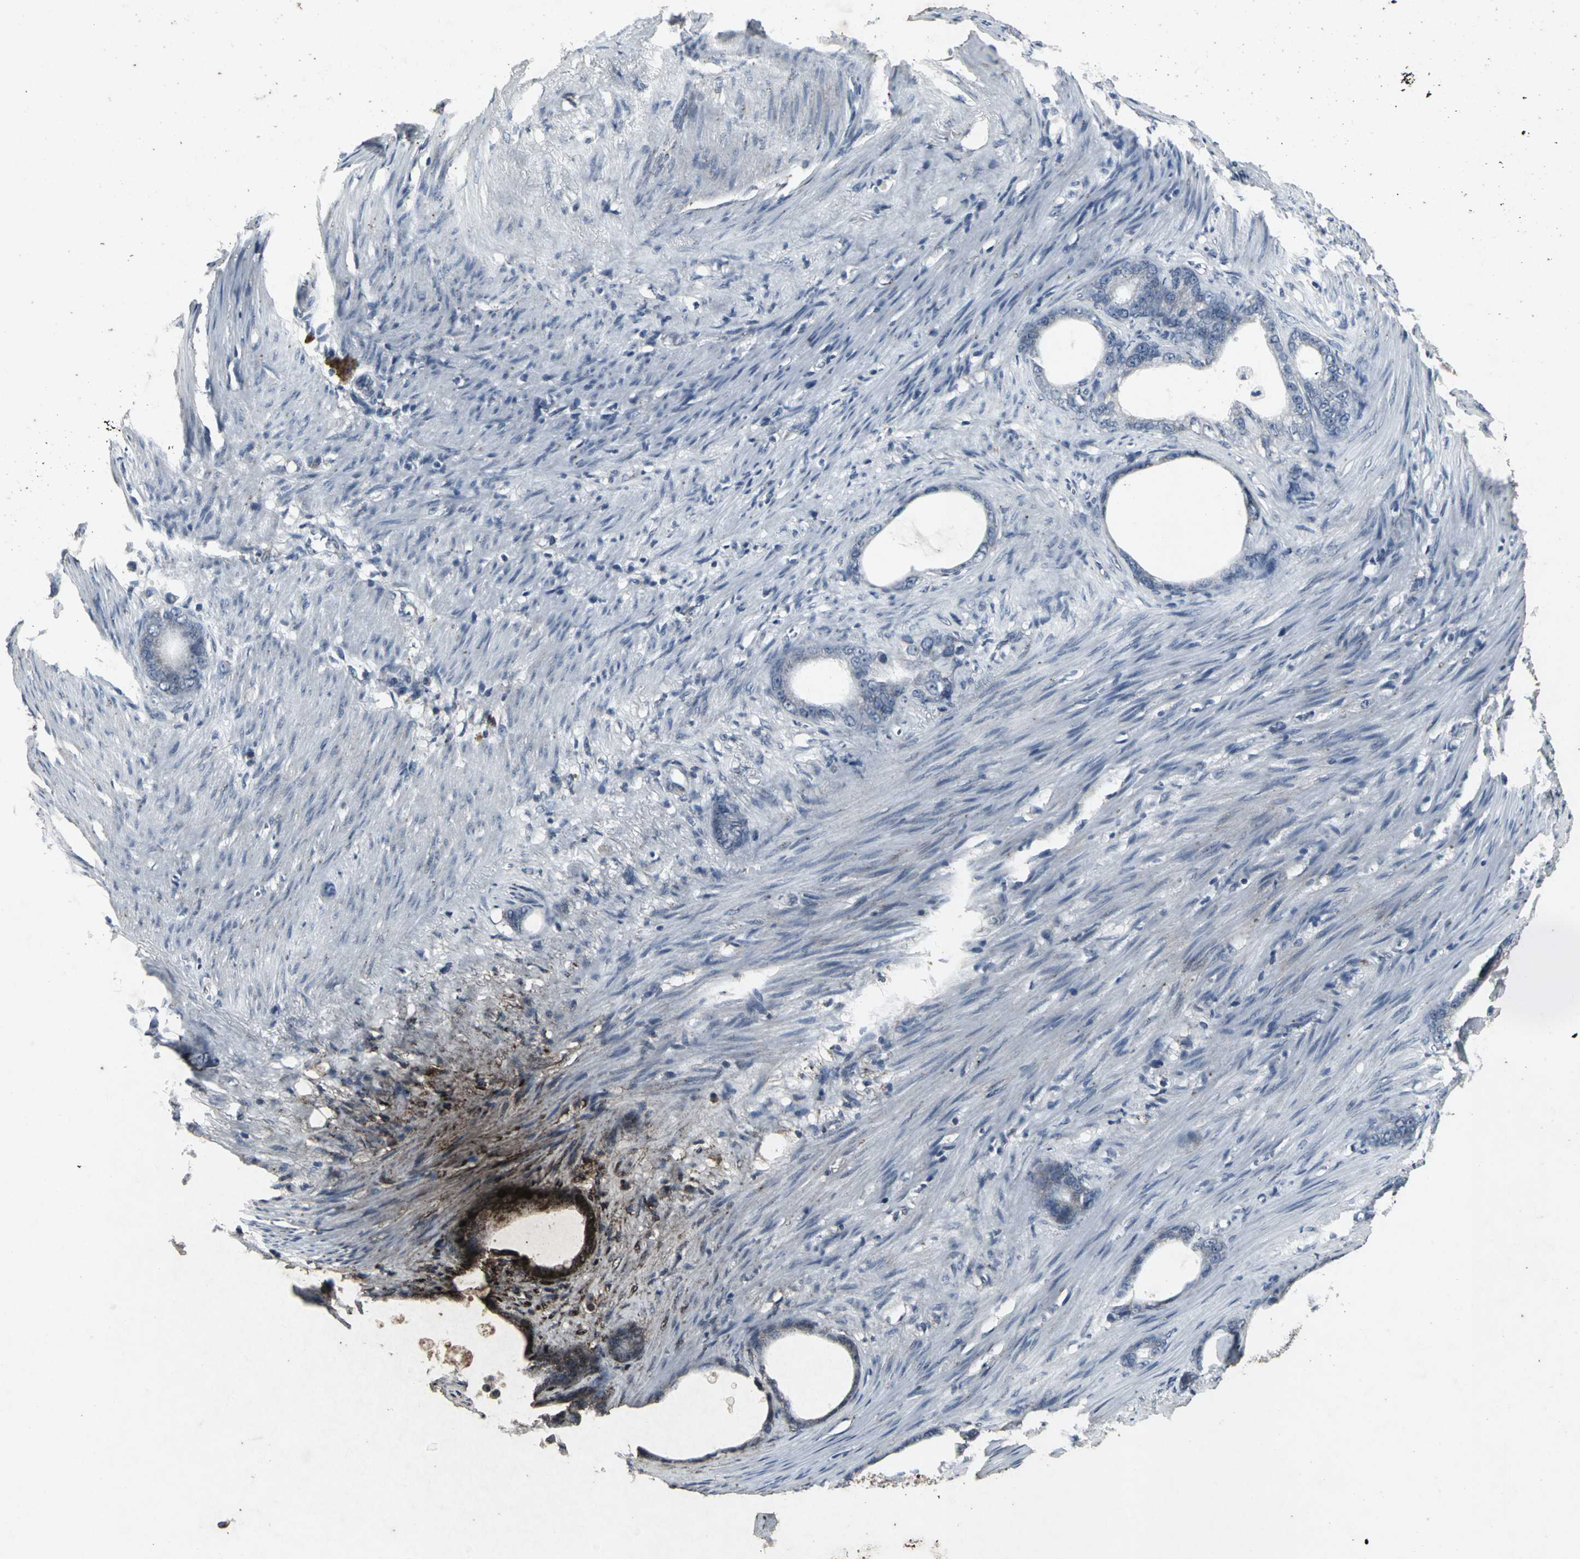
{"staining": {"intensity": "strong", "quantity": "<25%", "location": "cytoplasmic/membranous"}, "tissue": "stomach cancer", "cell_type": "Tumor cells", "image_type": "cancer", "snomed": [{"axis": "morphology", "description": "Adenocarcinoma, NOS"}, {"axis": "topography", "description": "Stomach"}], "caption": "This histopathology image shows IHC staining of stomach cancer (adenocarcinoma), with medium strong cytoplasmic/membranous expression in approximately <25% of tumor cells.", "gene": "BMP4", "patient": {"sex": "female", "age": 75}}